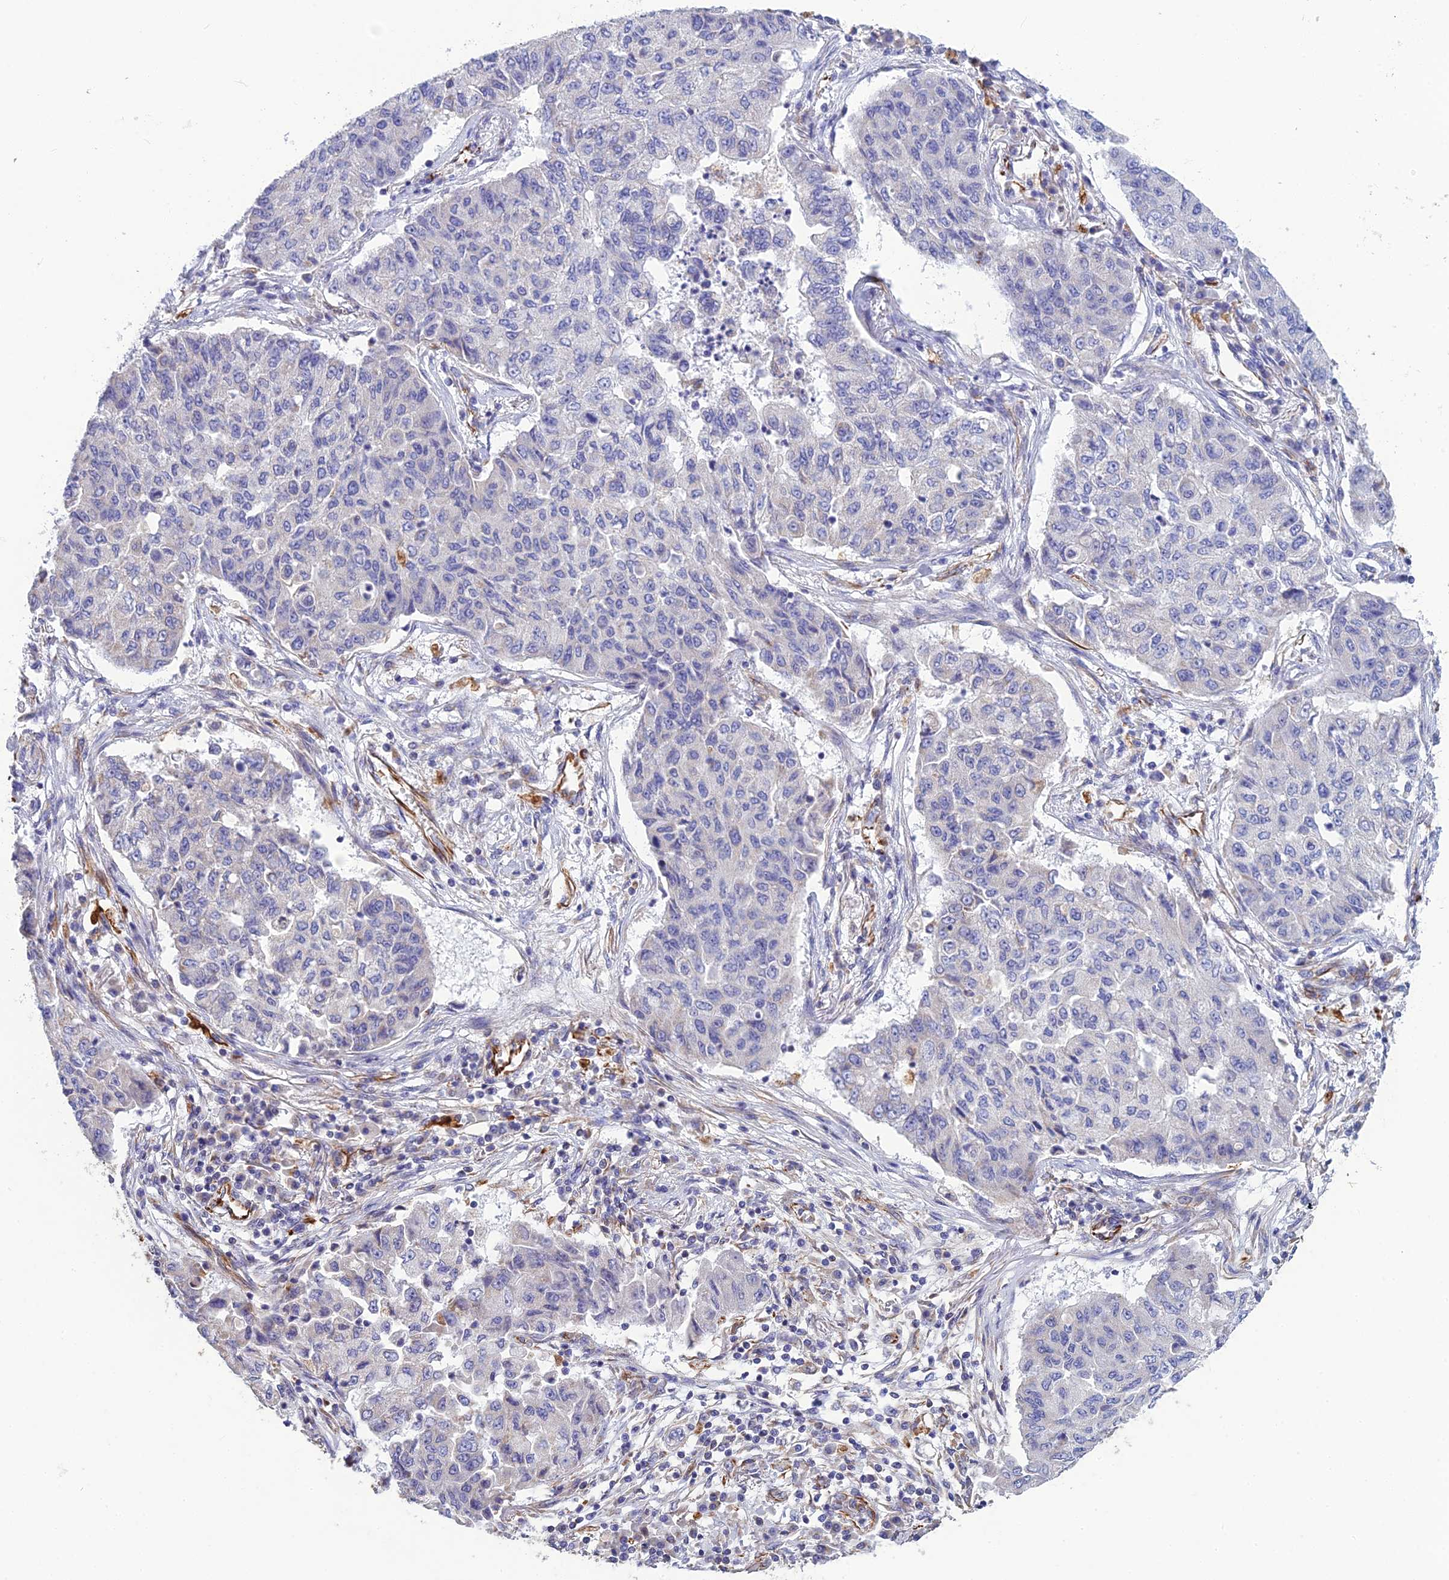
{"staining": {"intensity": "negative", "quantity": "none", "location": "none"}, "tissue": "lung cancer", "cell_type": "Tumor cells", "image_type": "cancer", "snomed": [{"axis": "morphology", "description": "Squamous cell carcinoma, NOS"}, {"axis": "topography", "description": "Lung"}], "caption": "Immunohistochemical staining of human lung cancer (squamous cell carcinoma) demonstrates no significant staining in tumor cells.", "gene": "FBXL20", "patient": {"sex": "male", "age": 74}}